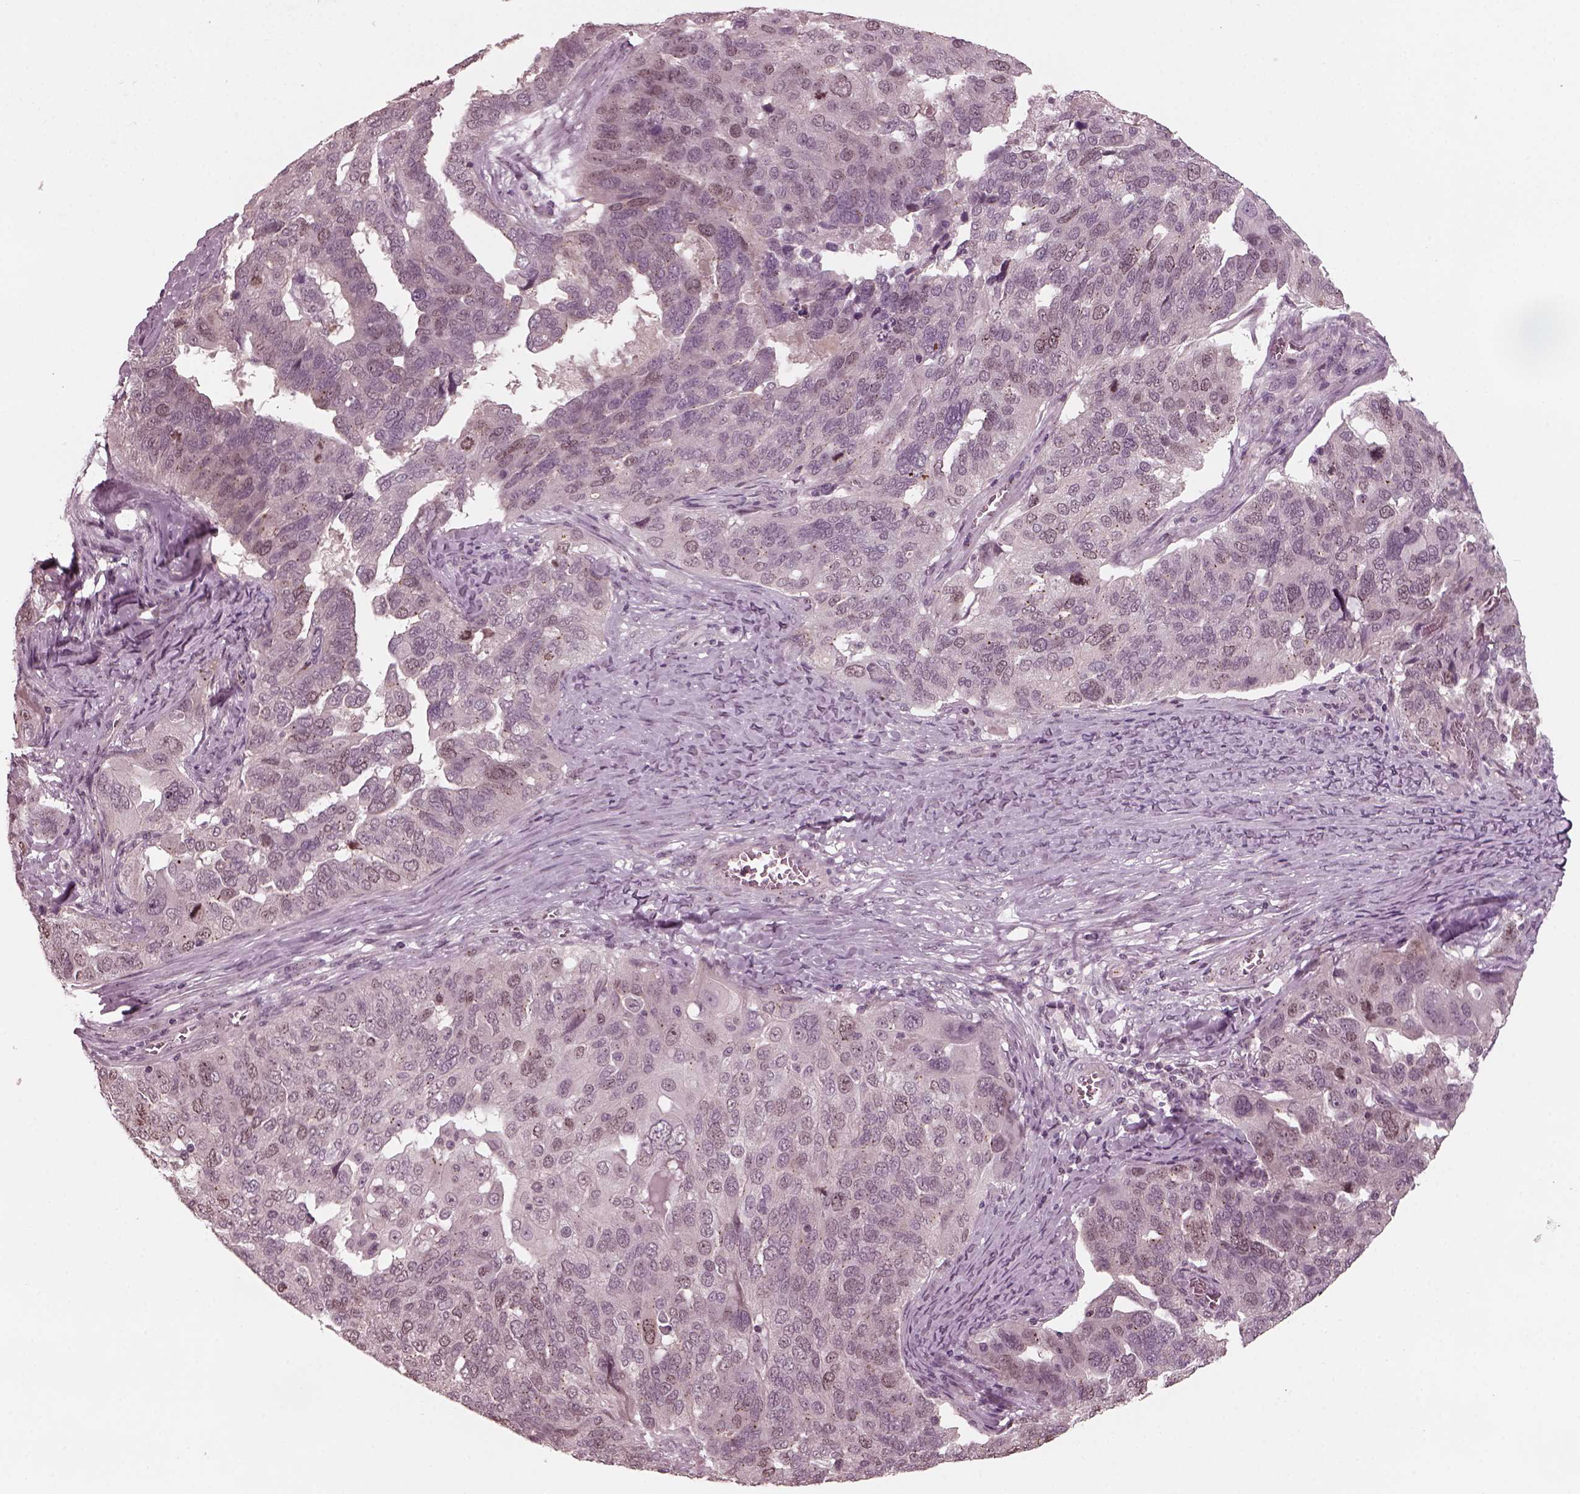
{"staining": {"intensity": "negative", "quantity": "none", "location": "none"}, "tissue": "ovarian cancer", "cell_type": "Tumor cells", "image_type": "cancer", "snomed": [{"axis": "morphology", "description": "Carcinoma, endometroid"}, {"axis": "topography", "description": "Soft tissue"}, {"axis": "topography", "description": "Ovary"}], "caption": "High magnification brightfield microscopy of ovarian endometroid carcinoma stained with DAB (3,3'-diaminobenzidine) (brown) and counterstained with hematoxylin (blue): tumor cells show no significant staining.", "gene": "SAXO1", "patient": {"sex": "female", "age": 52}}